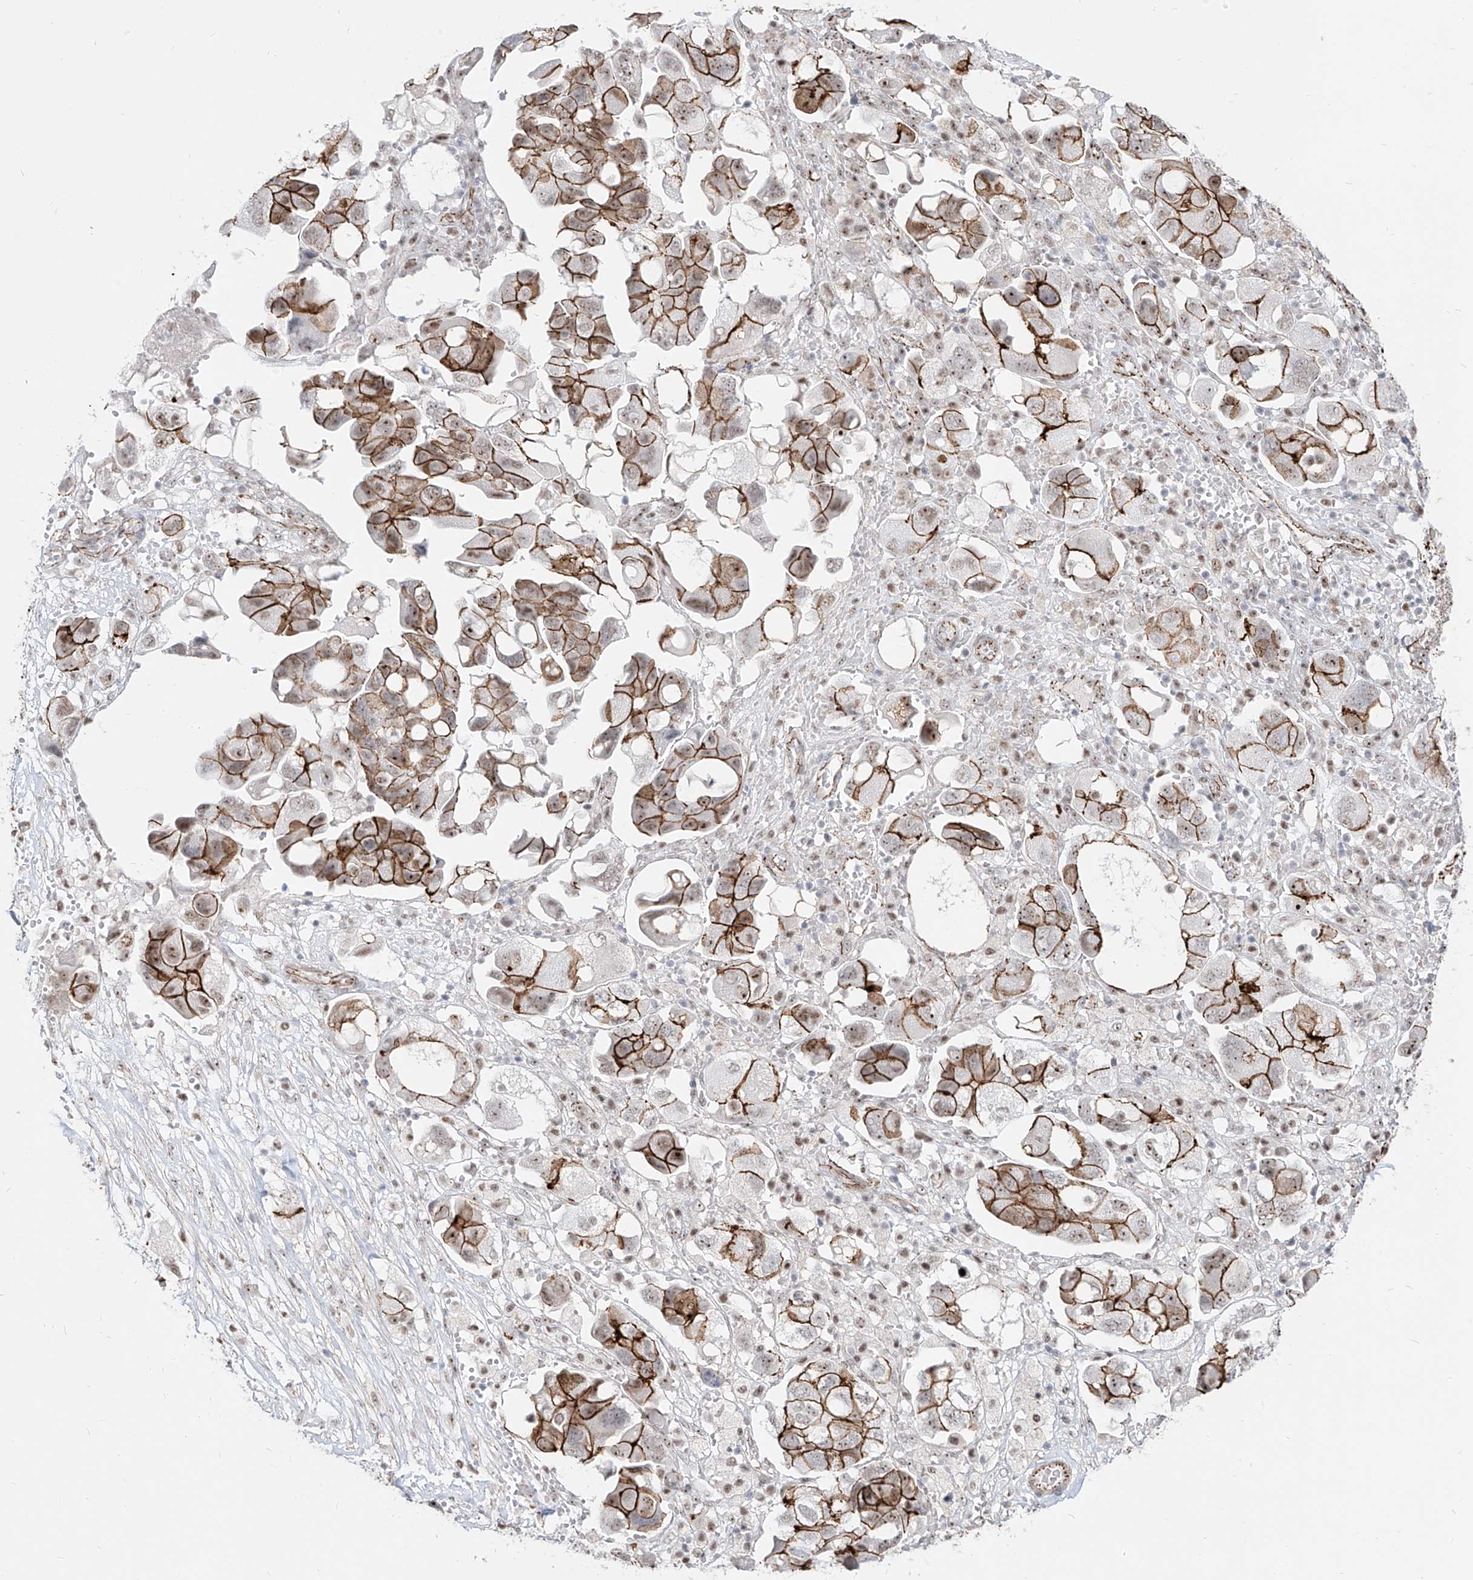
{"staining": {"intensity": "strong", "quantity": ">75%", "location": "cytoplasmic/membranous"}, "tissue": "ovarian cancer", "cell_type": "Tumor cells", "image_type": "cancer", "snomed": [{"axis": "morphology", "description": "Carcinoma, NOS"}, {"axis": "morphology", "description": "Cystadenocarcinoma, serous, NOS"}, {"axis": "topography", "description": "Ovary"}], "caption": "A high-resolution photomicrograph shows immunohistochemistry (IHC) staining of ovarian cancer (serous cystadenocarcinoma), which exhibits strong cytoplasmic/membranous expression in about >75% of tumor cells. The staining was performed using DAB, with brown indicating positive protein expression. Nuclei are stained blue with hematoxylin.", "gene": "ZNF710", "patient": {"sex": "female", "age": 69}}